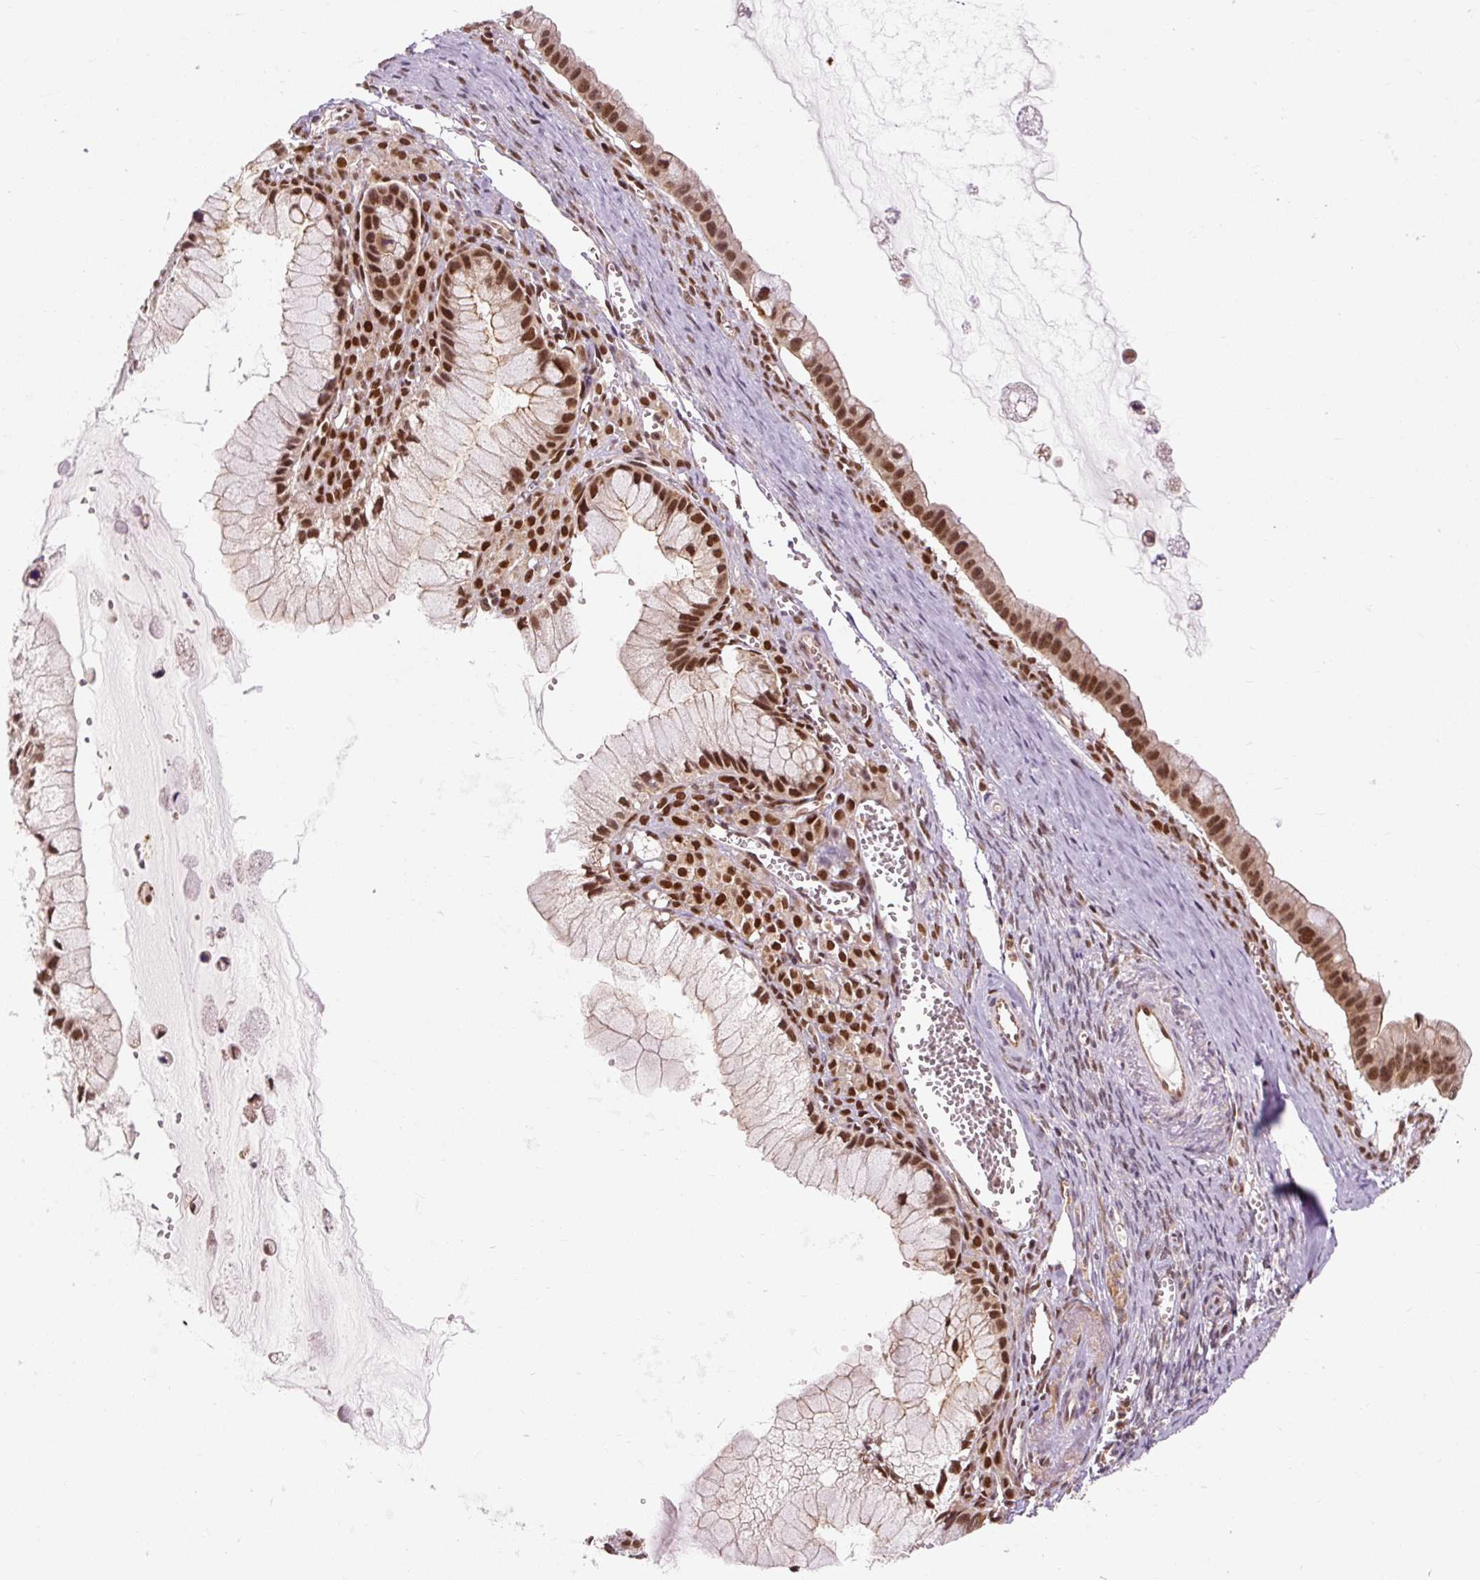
{"staining": {"intensity": "strong", "quantity": ">75%", "location": "nuclear"}, "tissue": "ovarian cancer", "cell_type": "Tumor cells", "image_type": "cancer", "snomed": [{"axis": "morphology", "description": "Cystadenocarcinoma, mucinous, NOS"}, {"axis": "topography", "description": "Ovary"}], "caption": "Human mucinous cystadenocarcinoma (ovarian) stained for a protein (brown) shows strong nuclear positive positivity in approximately >75% of tumor cells.", "gene": "CSTF1", "patient": {"sex": "female", "age": 59}}